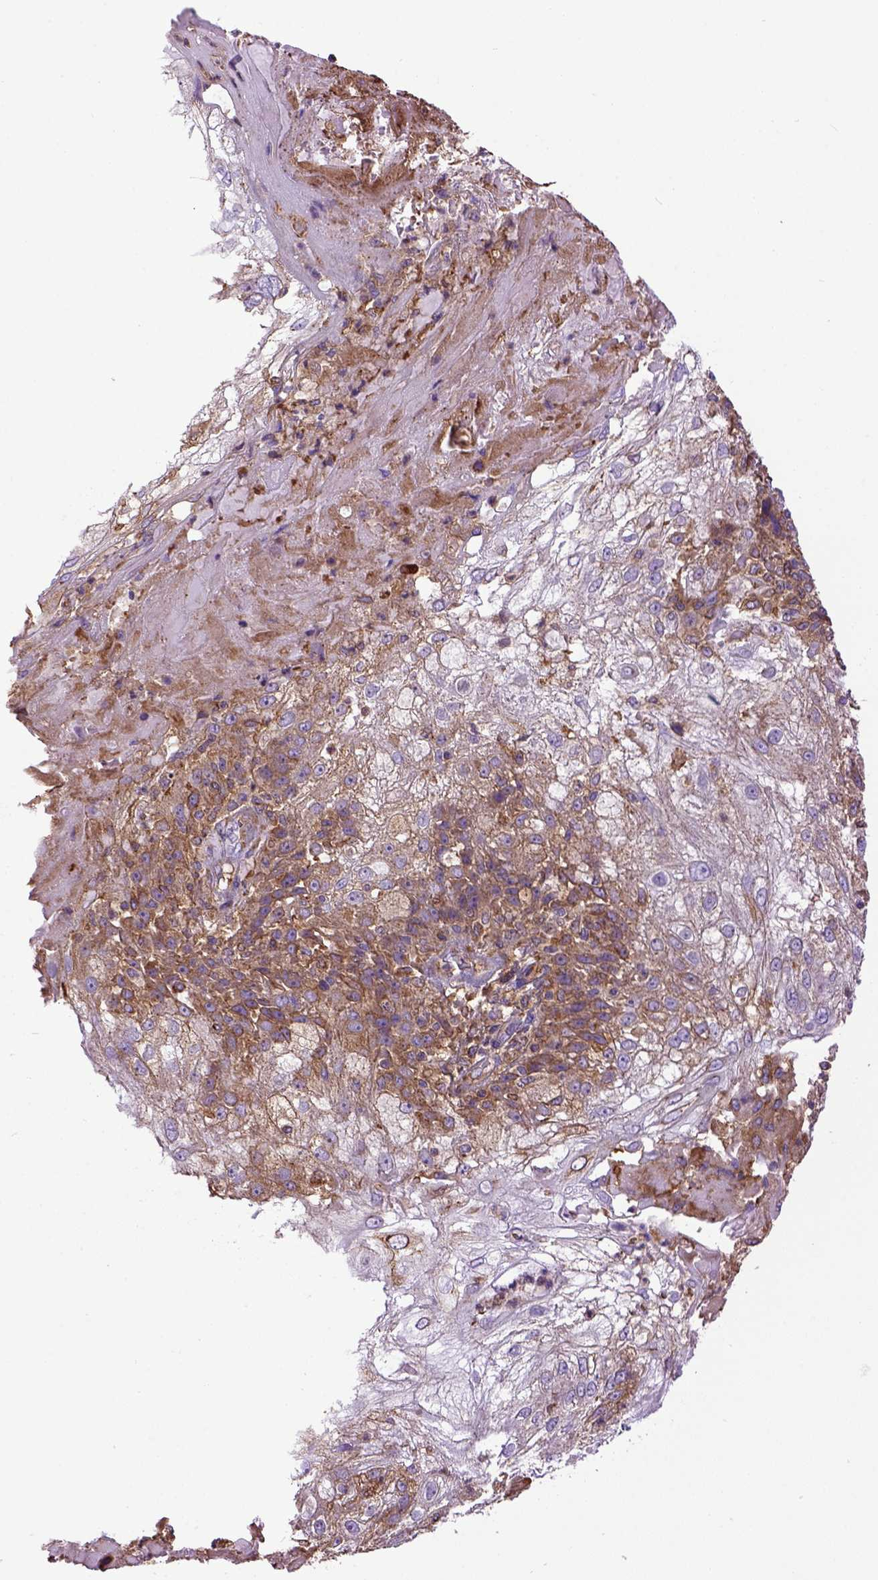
{"staining": {"intensity": "moderate", "quantity": "25%-75%", "location": "cytoplasmic/membranous"}, "tissue": "skin cancer", "cell_type": "Tumor cells", "image_type": "cancer", "snomed": [{"axis": "morphology", "description": "Normal tissue, NOS"}, {"axis": "morphology", "description": "Squamous cell carcinoma, NOS"}, {"axis": "topography", "description": "Skin"}], "caption": "Immunohistochemistry (IHC) of skin cancer (squamous cell carcinoma) reveals medium levels of moderate cytoplasmic/membranous staining in approximately 25%-75% of tumor cells. (DAB (3,3'-diaminobenzidine) = brown stain, brightfield microscopy at high magnification).", "gene": "MVP", "patient": {"sex": "female", "age": 83}}